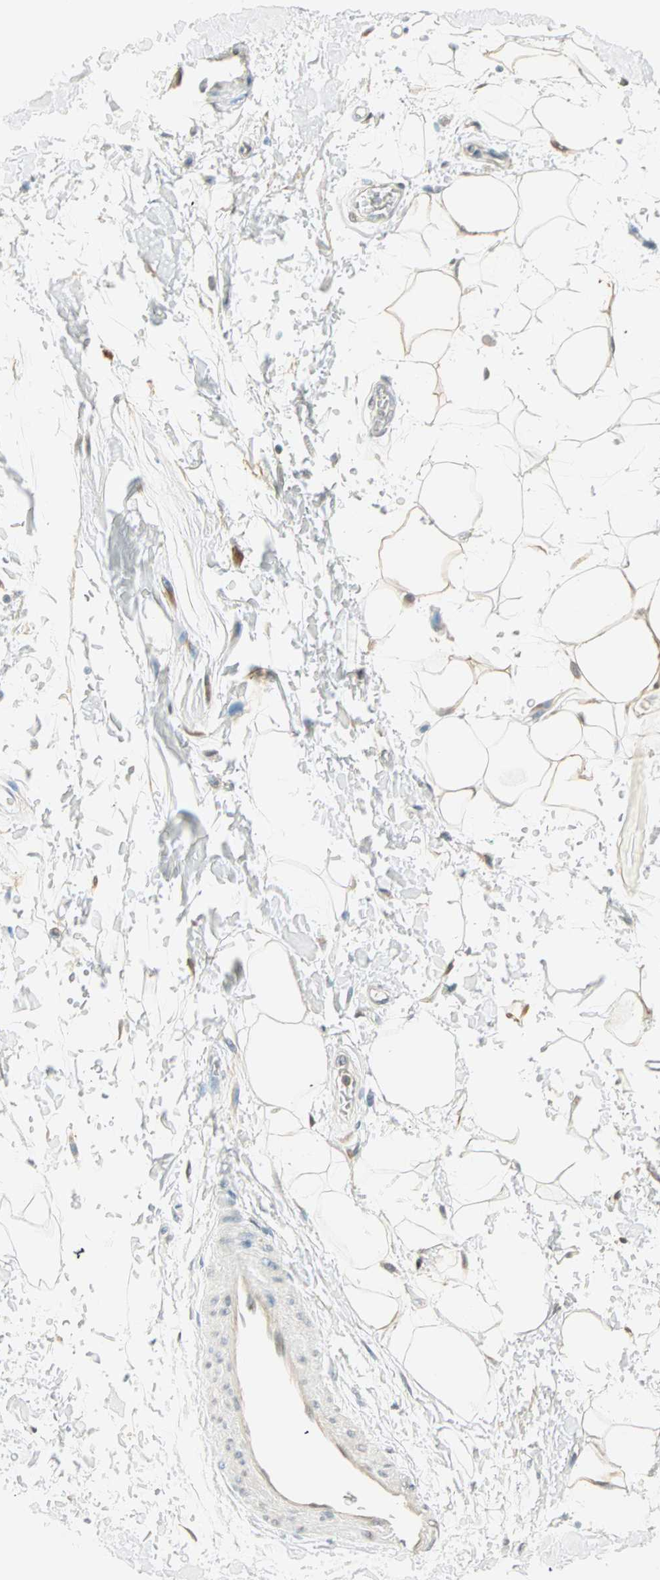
{"staining": {"intensity": "moderate", "quantity": "25%-75%", "location": "cytoplasmic/membranous"}, "tissue": "adipose tissue", "cell_type": "Adipocytes", "image_type": "normal", "snomed": [{"axis": "morphology", "description": "Normal tissue, NOS"}, {"axis": "topography", "description": "Soft tissue"}], "caption": "Adipose tissue stained for a protein (brown) exhibits moderate cytoplasmic/membranous positive staining in approximately 25%-75% of adipocytes.", "gene": "S100A1", "patient": {"sex": "male", "age": 72}}